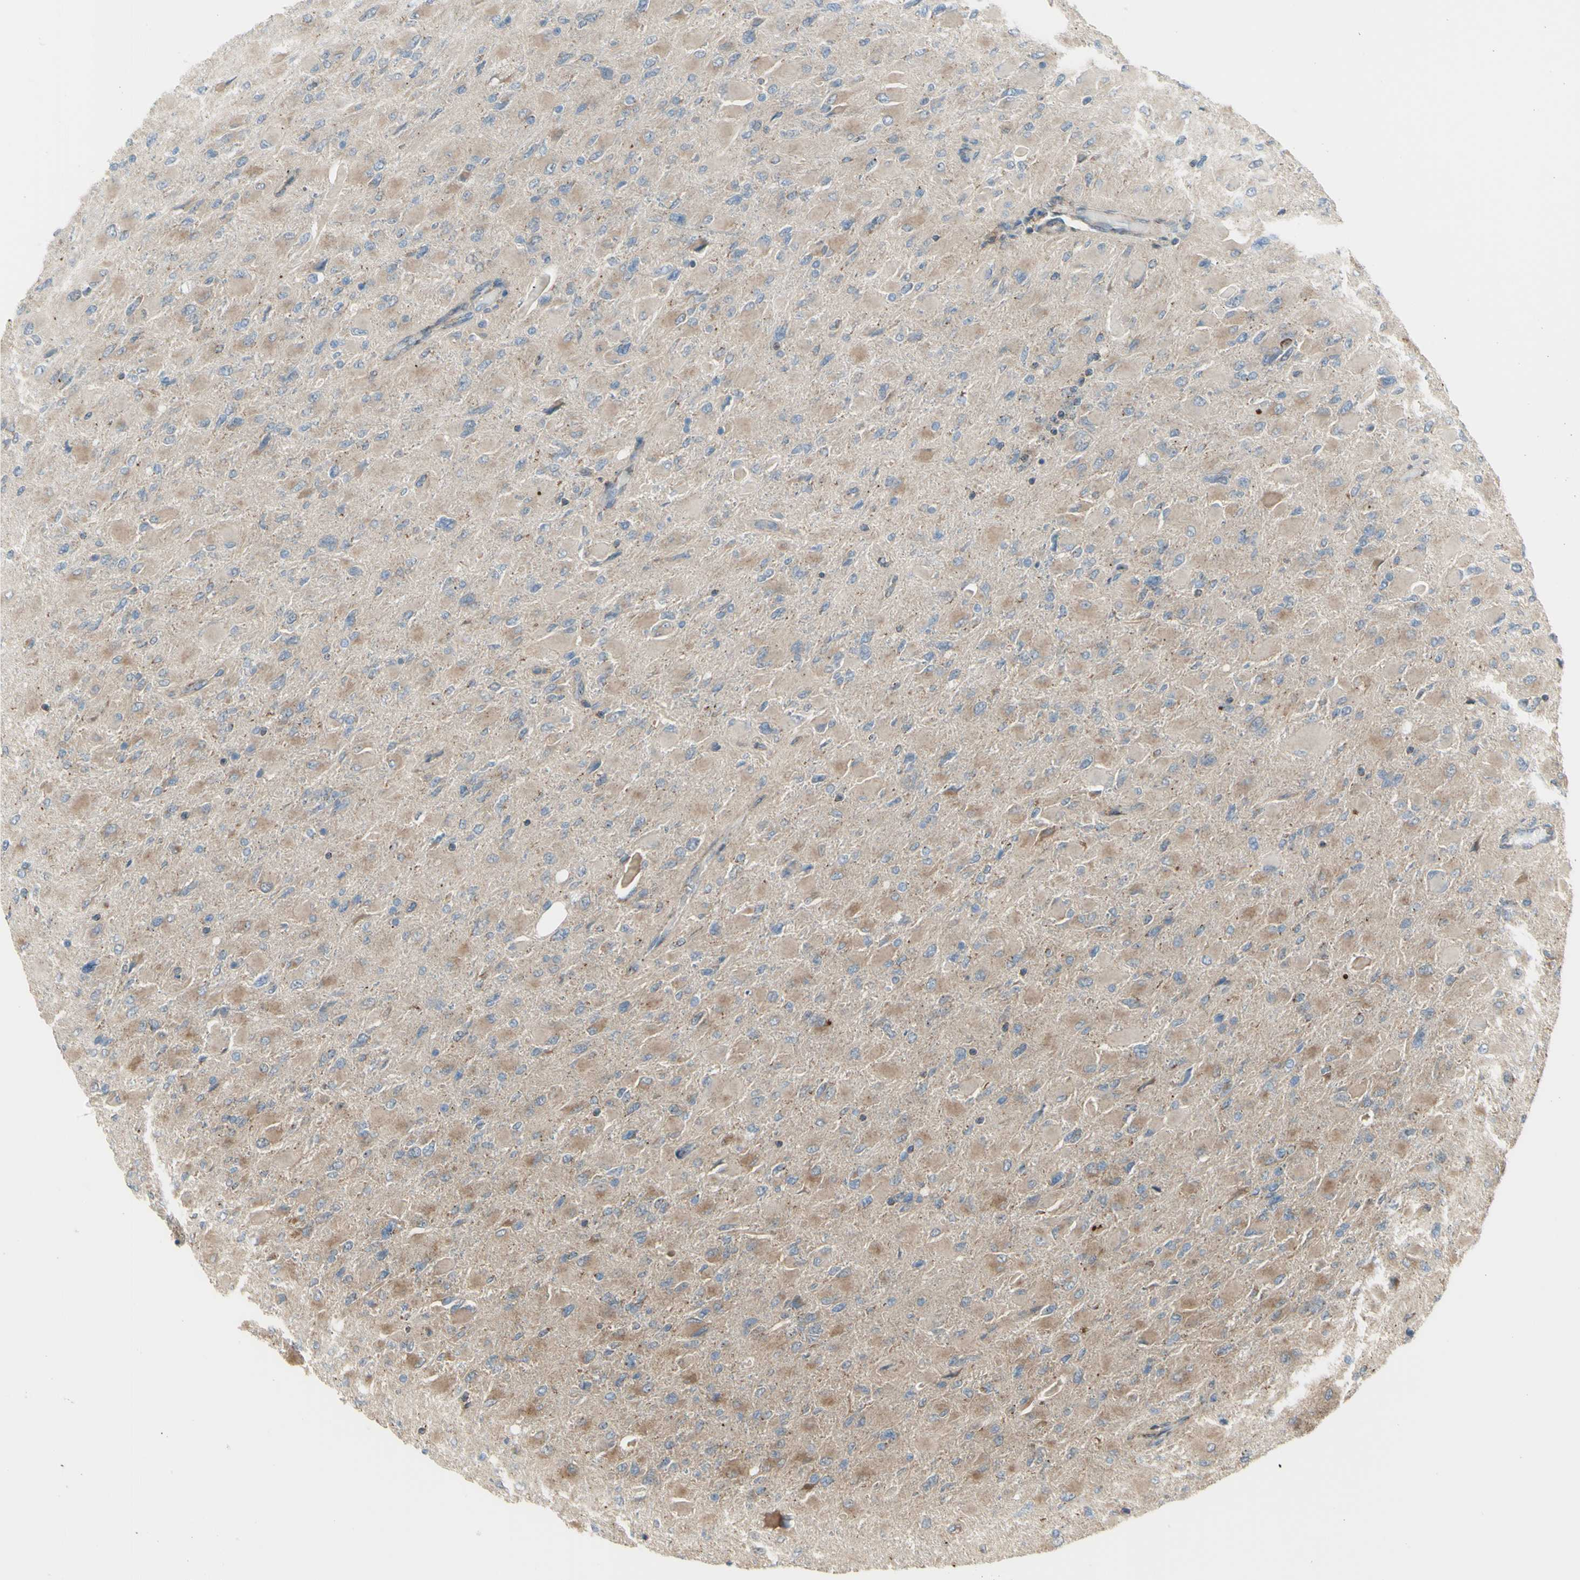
{"staining": {"intensity": "moderate", "quantity": ">75%", "location": "cytoplasmic/membranous"}, "tissue": "glioma", "cell_type": "Tumor cells", "image_type": "cancer", "snomed": [{"axis": "morphology", "description": "Glioma, malignant, High grade"}, {"axis": "topography", "description": "Cerebral cortex"}], "caption": "The photomicrograph shows immunohistochemical staining of high-grade glioma (malignant). There is moderate cytoplasmic/membranous staining is identified in approximately >75% of tumor cells.", "gene": "SLC39A9", "patient": {"sex": "female", "age": 36}}